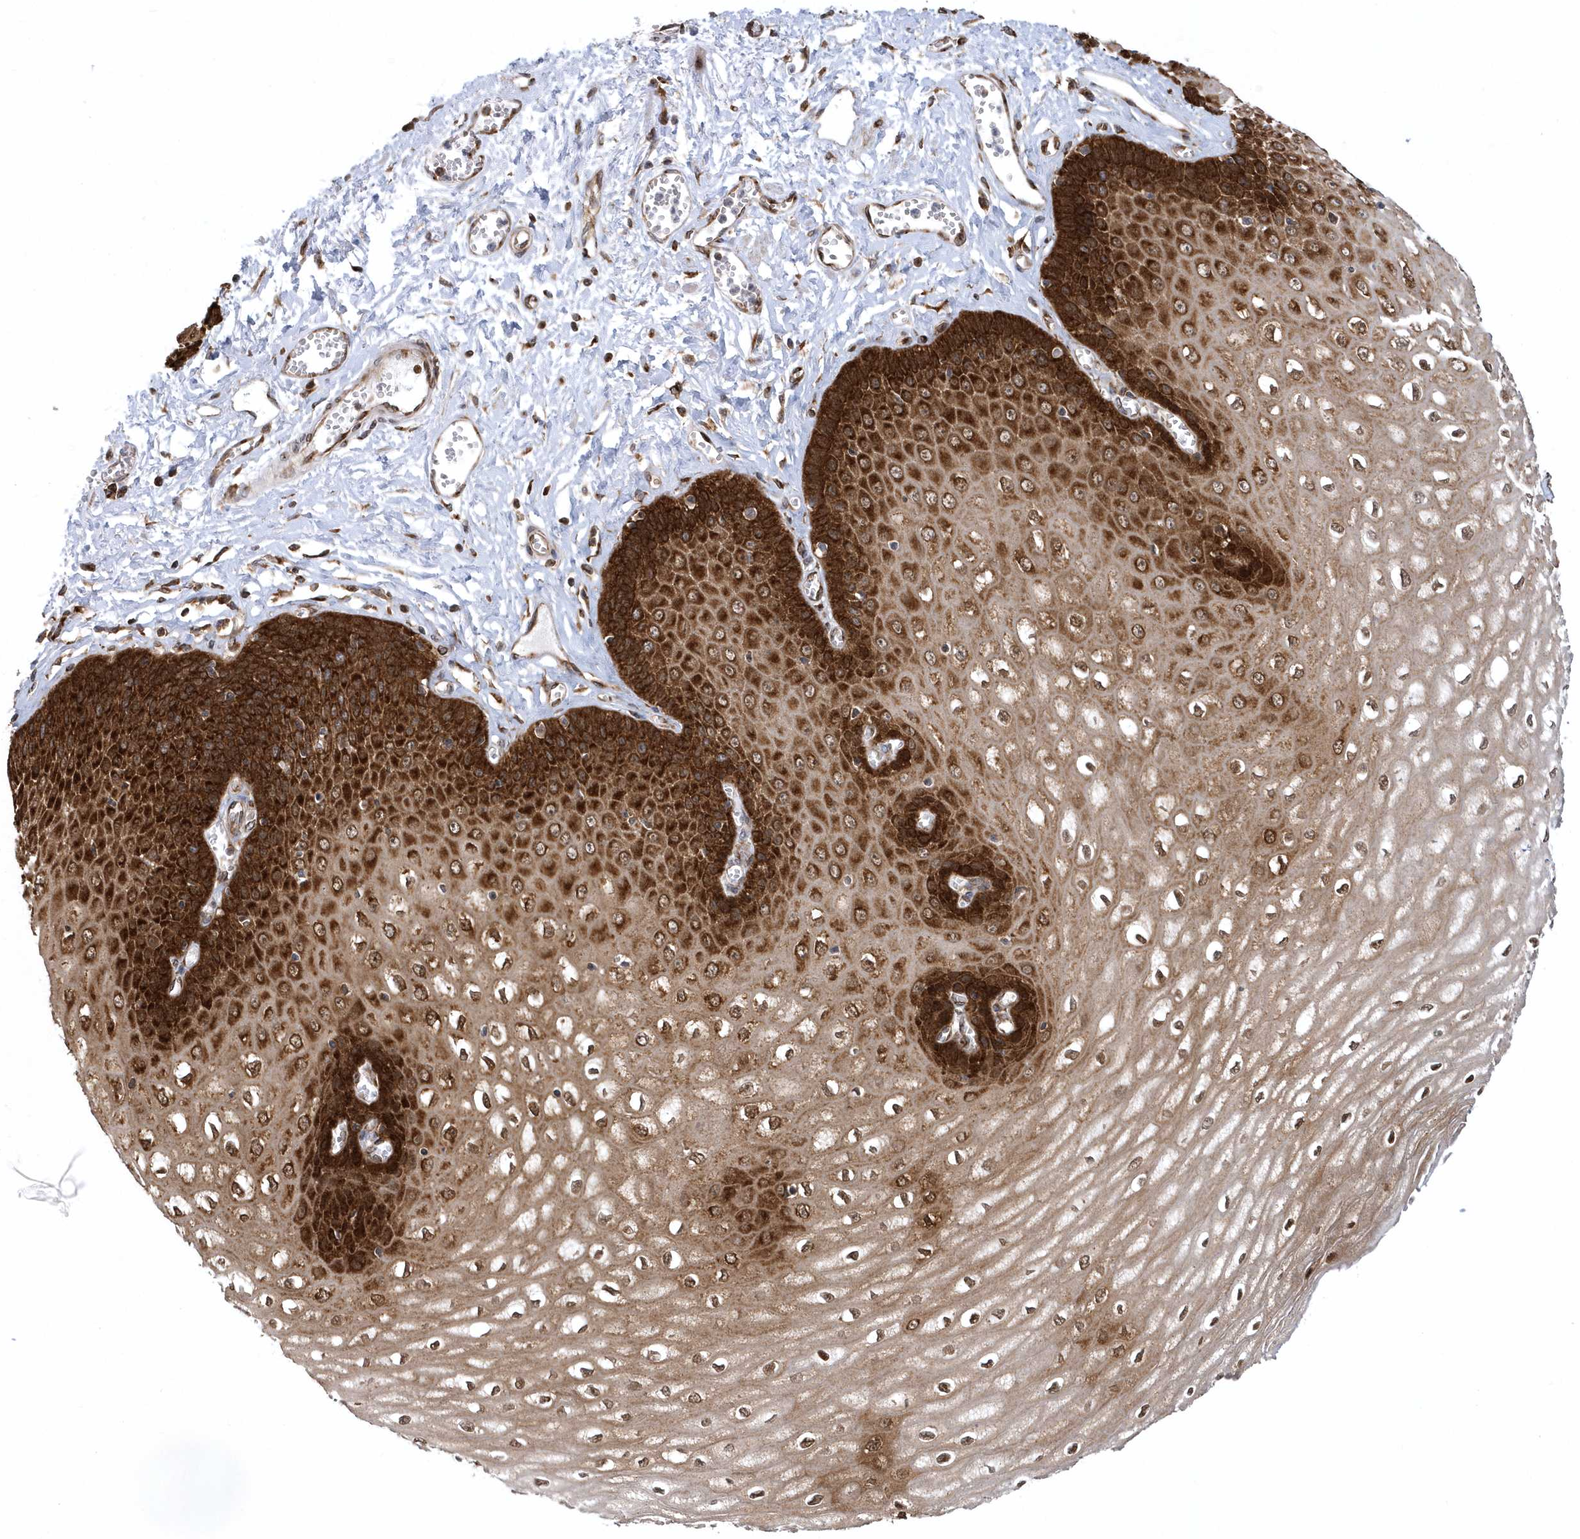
{"staining": {"intensity": "strong", "quantity": ">75%", "location": "cytoplasmic/membranous,nuclear"}, "tissue": "esophagus", "cell_type": "Squamous epithelial cells", "image_type": "normal", "snomed": [{"axis": "morphology", "description": "Normal tissue, NOS"}, {"axis": "topography", "description": "Esophagus"}], "caption": "Strong cytoplasmic/membranous,nuclear staining is appreciated in approximately >75% of squamous epithelial cells in normal esophagus.", "gene": "PHF1", "patient": {"sex": "male", "age": 60}}